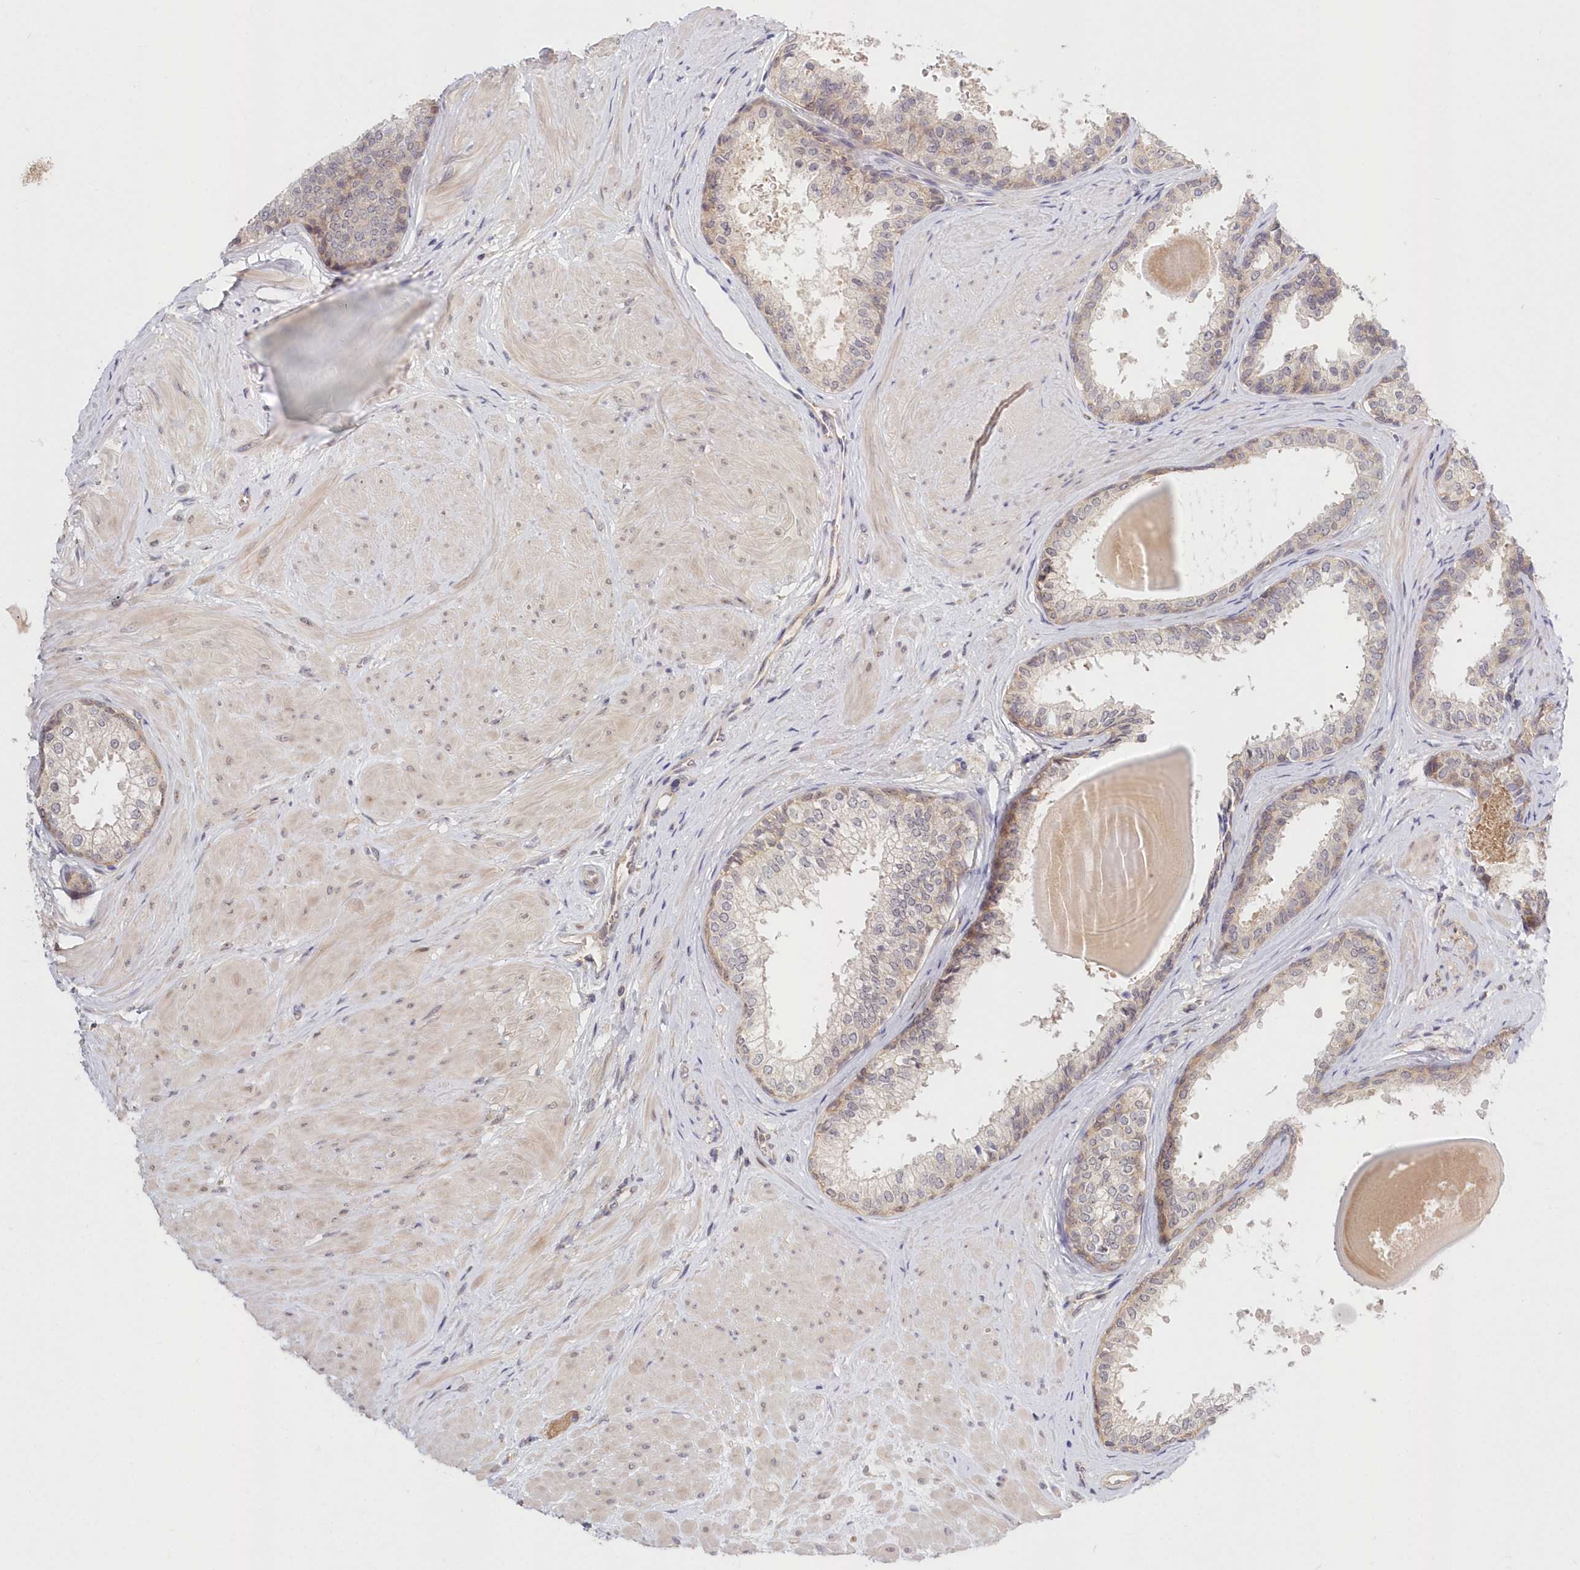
{"staining": {"intensity": "weak", "quantity": "<25%", "location": "cytoplasmic/membranous"}, "tissue": "prostate", "cell_type": "Glandular cells", "image_type": "normal", "snomed": [{"axis": "morphology", "description": "Normal tissue, NOS"}, {"axis": "topography", "description": "Prostate"}], "caption": "Immunohistochemical staining of normal prostate reveals no significant expression in glandular cells. Brightfield microscopy of IHC stained with DAB (brown) and hematoxylin (blue), captured at high magnification.", "gene": "KATNA1", "patient": {"sex": "male", "age": 48}}